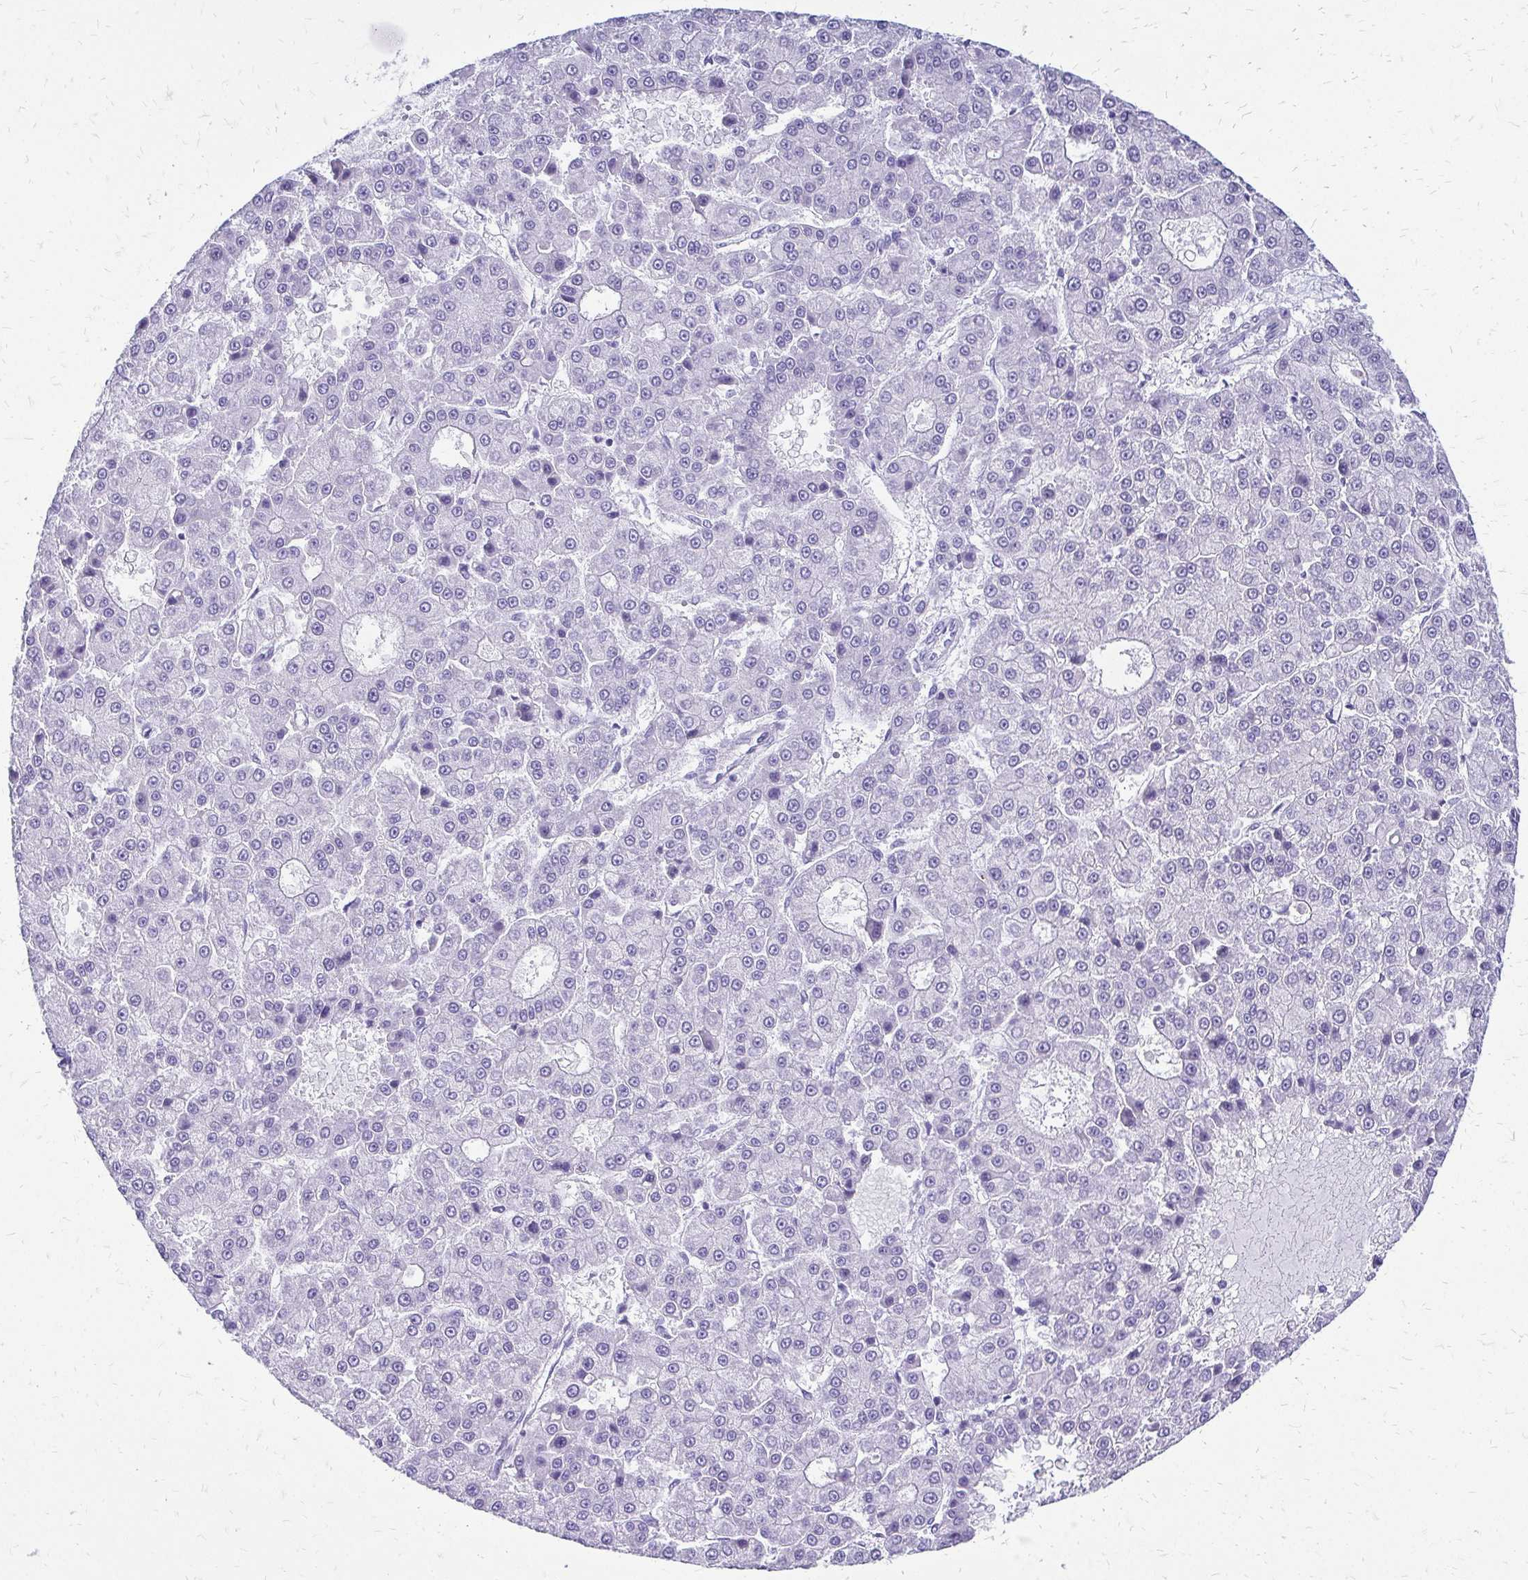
{"staining": {"intensity": "negative", "quantity": "none", "location": "none"}, "tissue": "liver cancer", "cell_type": "Tumor cells", "image_type": "cancer", "snomed": [{"axis": "morphology", "description": "Carcinoma, Hepatocellular, NOS"}, {"axis": "topography", "description": "Liver"}], "caption": "Protein analysis of liver cancer (hepatocellular carcinoma) shows no significant staining in tumor cells. (Stains: DAB (3,3'-diaminobenzidine) immunohistochemistry with hematoxylin counter stain, Microscopy: brightfield microscopy at high magnification).", "gene": "SLC32A1", "patient": {"sex": "male", "age": 70}}